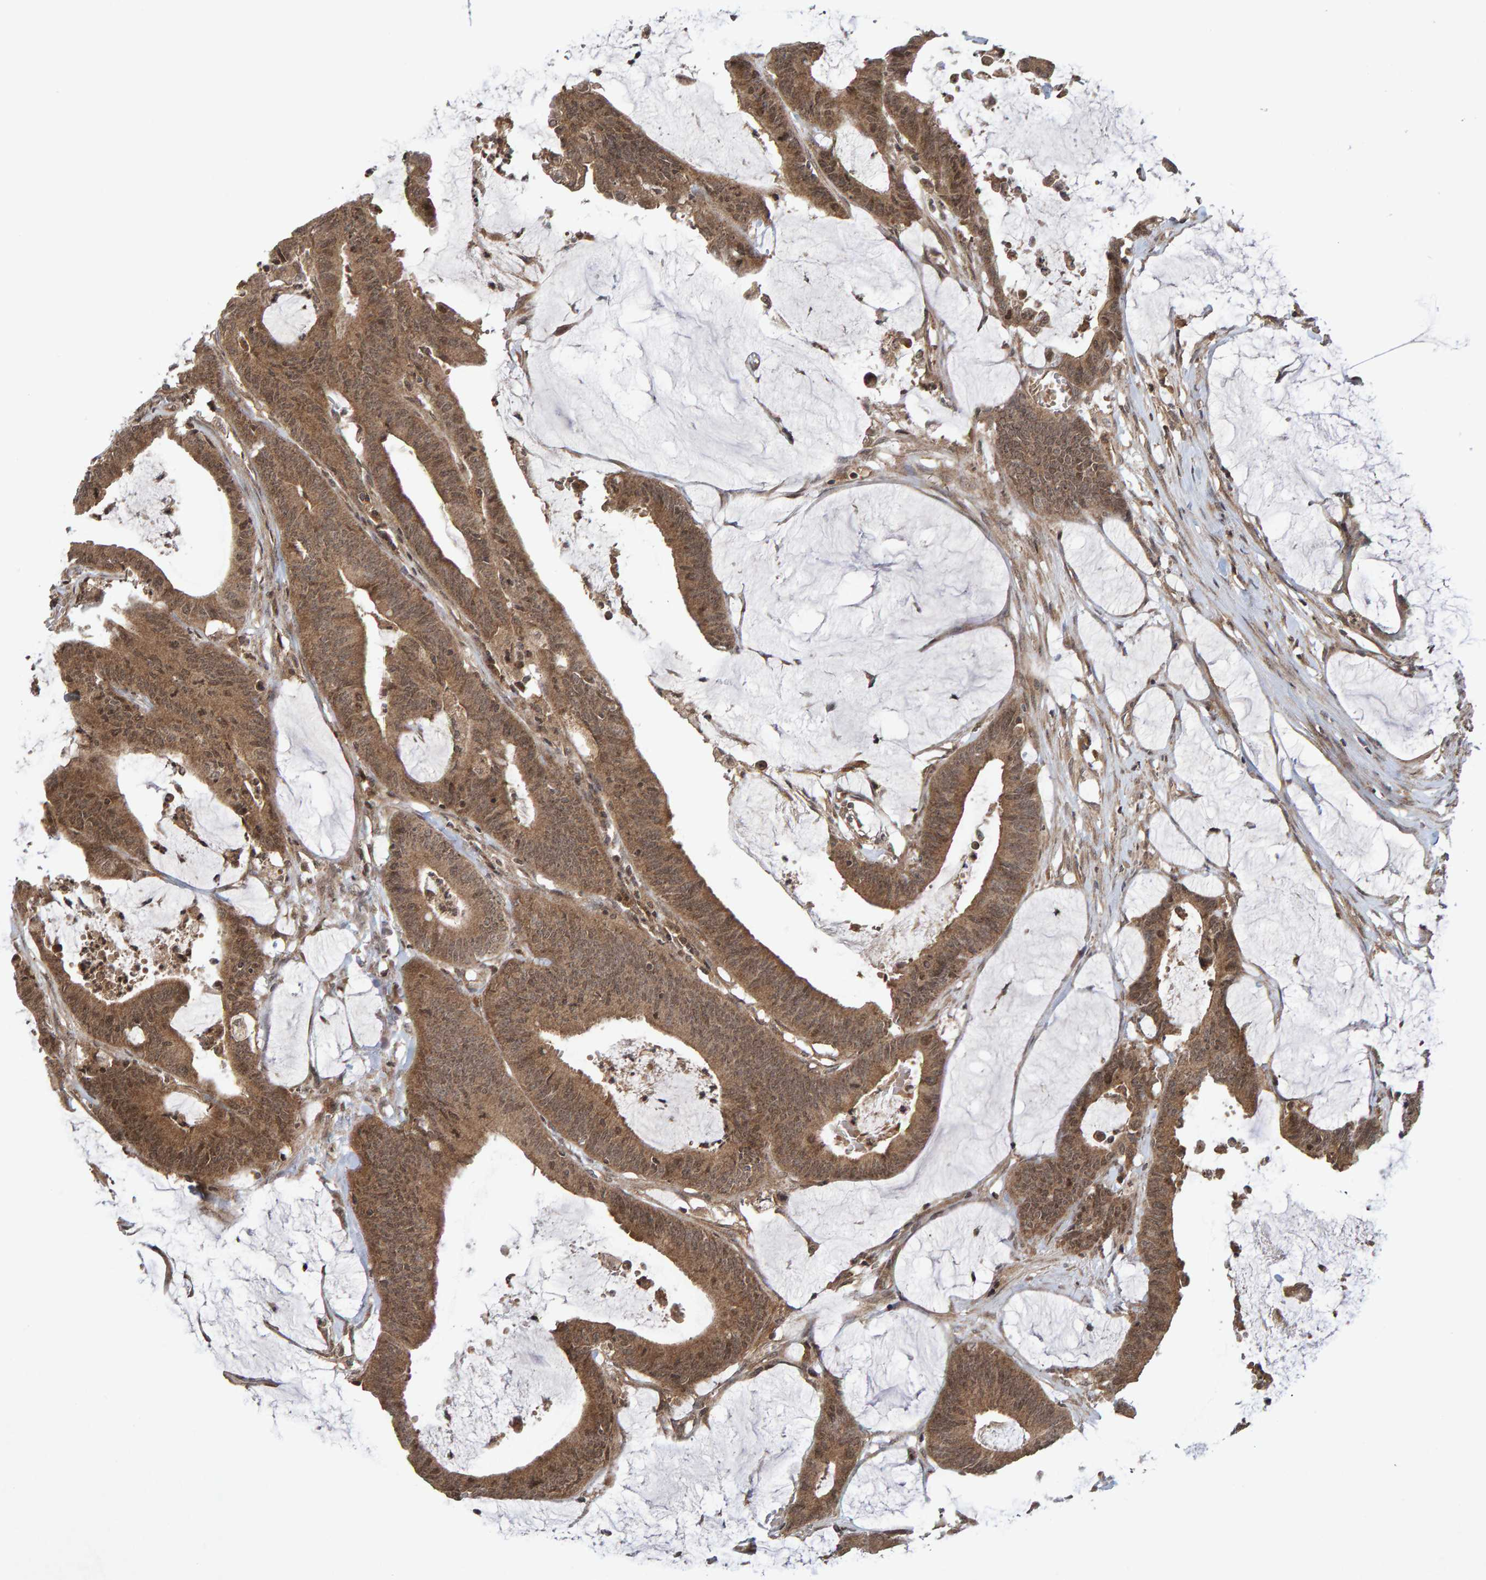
{"staining": {"intensity": "moderate", "quantity": ">75%", "location": "cytoplasmic/membranous"}, "tissue": "colorectal cancer", "cell_type": "Tumor cells", "image_type": "cancer", "snomed": [{"axis": "morphology", "description": "Adenocarcinoma, NOS"}, {"axis": "topography", "description": "Rectum"}], "caption": "This photomicrograph exhibits IHC staining of colorectal cancer (adenocarcinoma), with medium moderate cytoplasmic/membranous positivity in about >75% of tumor cells.", "gene": "CDH2", "patient": {"sex": "female", "age": 66}}